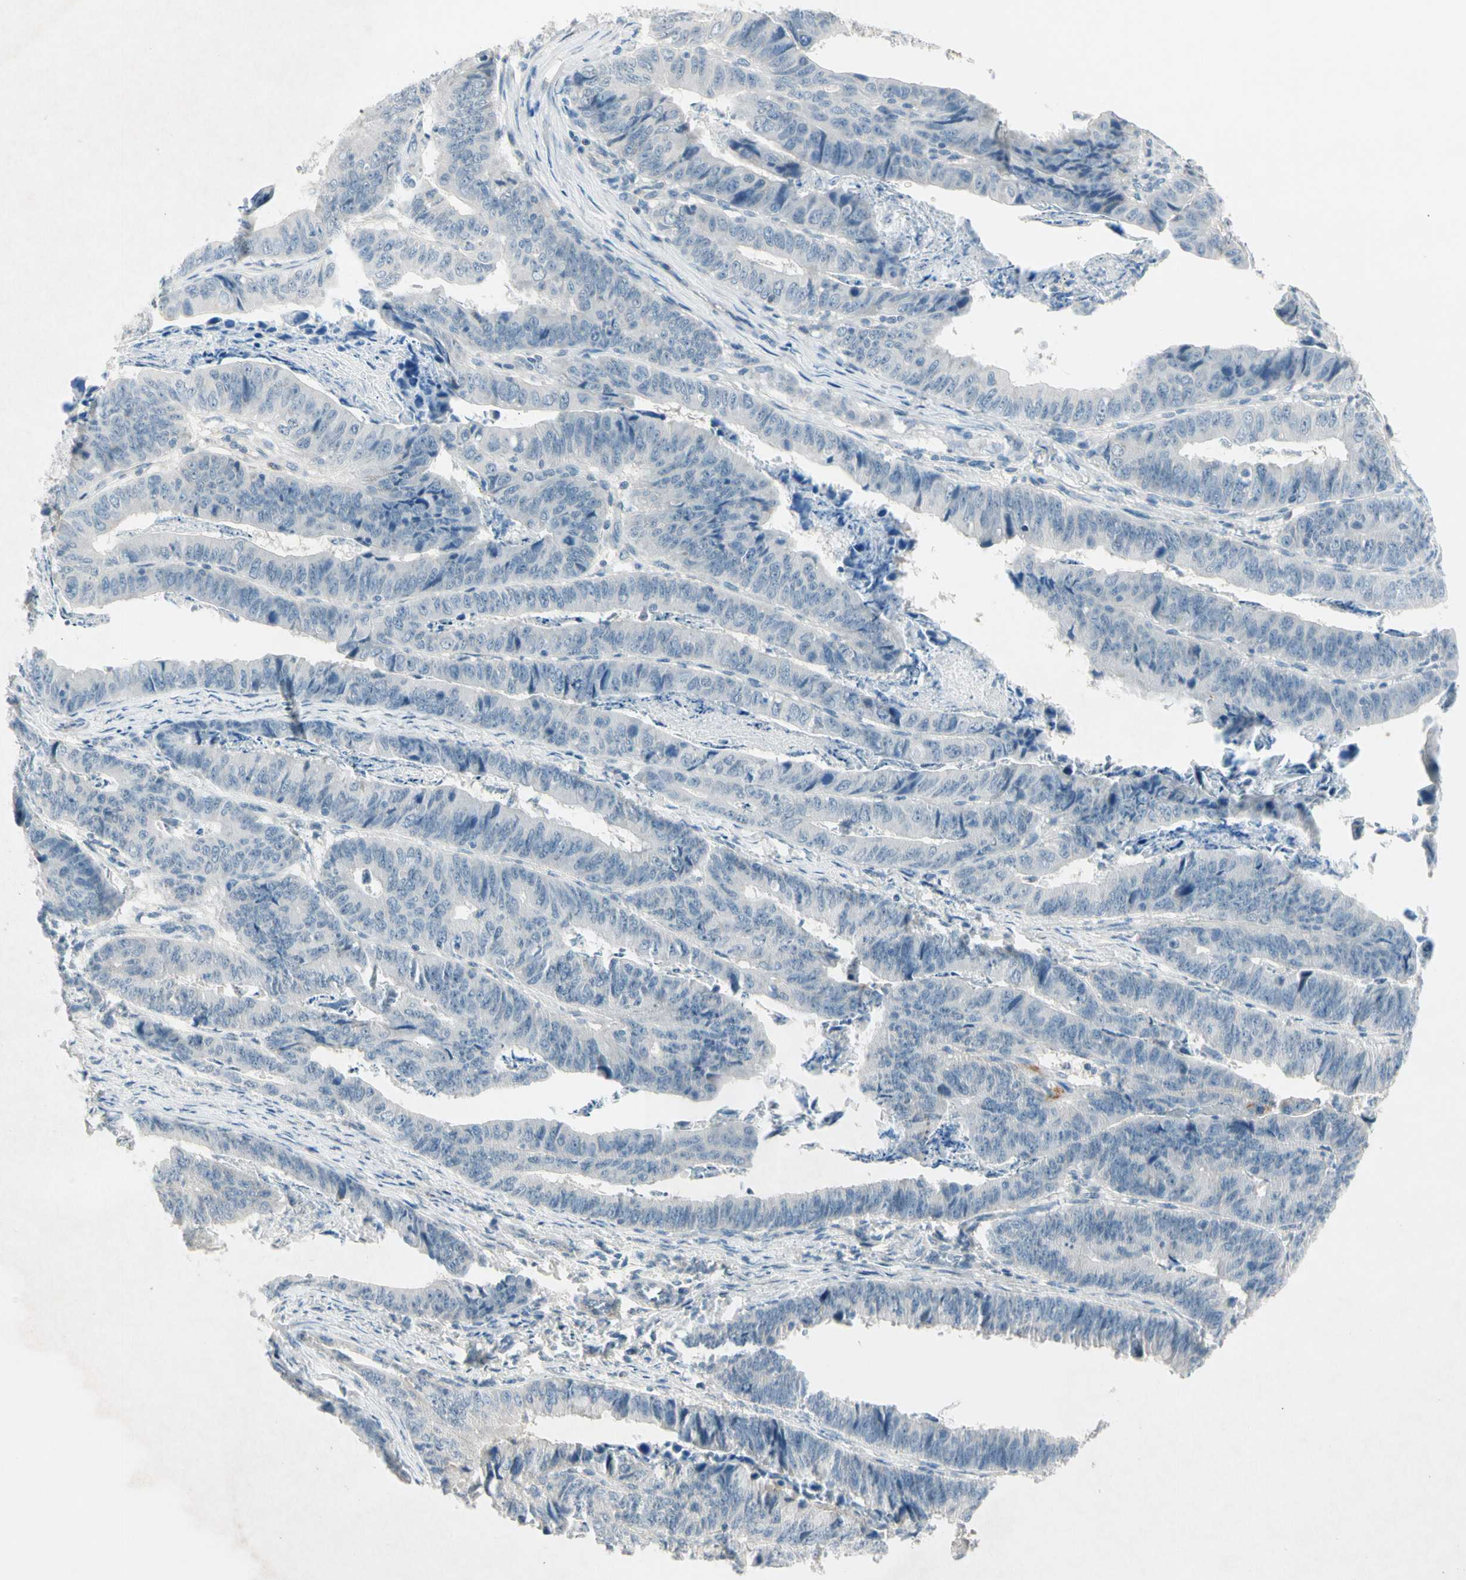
{"staining": {"intensity": "negative", "quantity": "none", "location": "none"}, "tissue": "stomach cancer", "cell_type": "Tumor cells", "image_type": "cancer", "snomed": [{"axis": "morphology", "description": "Adenocarcinoma, NOS"}, {"axis": "topography", "description": "Stomach, lower"}], "caption": "A high-resolution histopathology image shows IHC staining of stomach cancer, which reveals no significant staining in tumor cells.", "gene": "SERPIND1", "patient": {"sex": "male", "age": 77}}